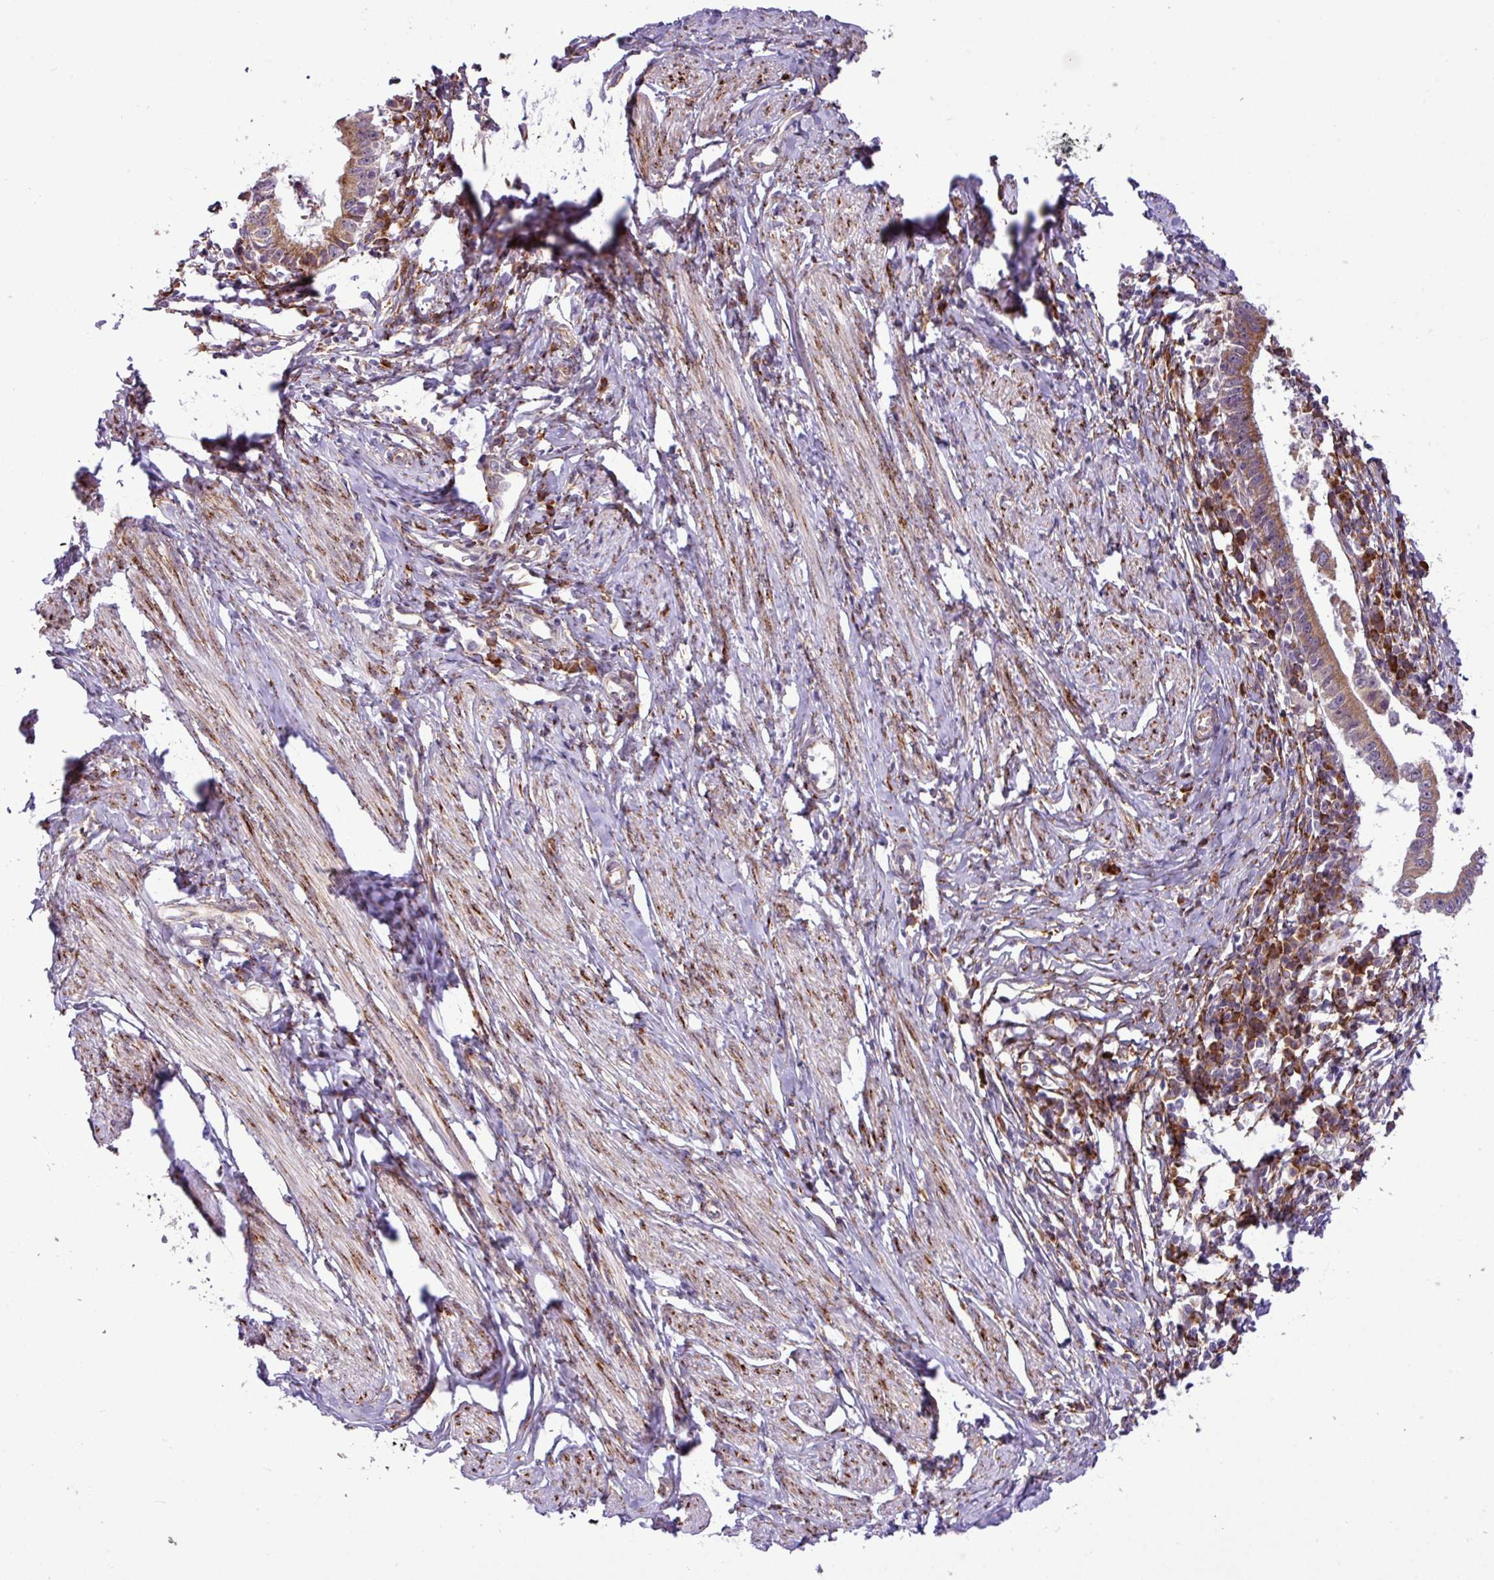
{"staining": {"intensity": "moderate", "quantity": ">75%", "location": "cytoplasmic/membranous"}, "tissue": "cervical cancer", "cell_type": "Tumor cells", "image_type": "cancer", "snomed": [{"axis": "morphology", "description": "Adenocarcinoma, NOS"}, {"axis": "topography", "description": "Cervix"}], "caption": "Protein staining of adenocarcinoma (cervical) tissue displays moderate cytoplasmic/membranous expression in about >75% of tumor cells. (Stains: DAB (3,3'-diaminobenzidine) in brown, nuclei in blue, Microscopy: brightfield microscopy at high magnification).", "gene": "CFAP97", "patient": {"sex": "female", "age": 36}}